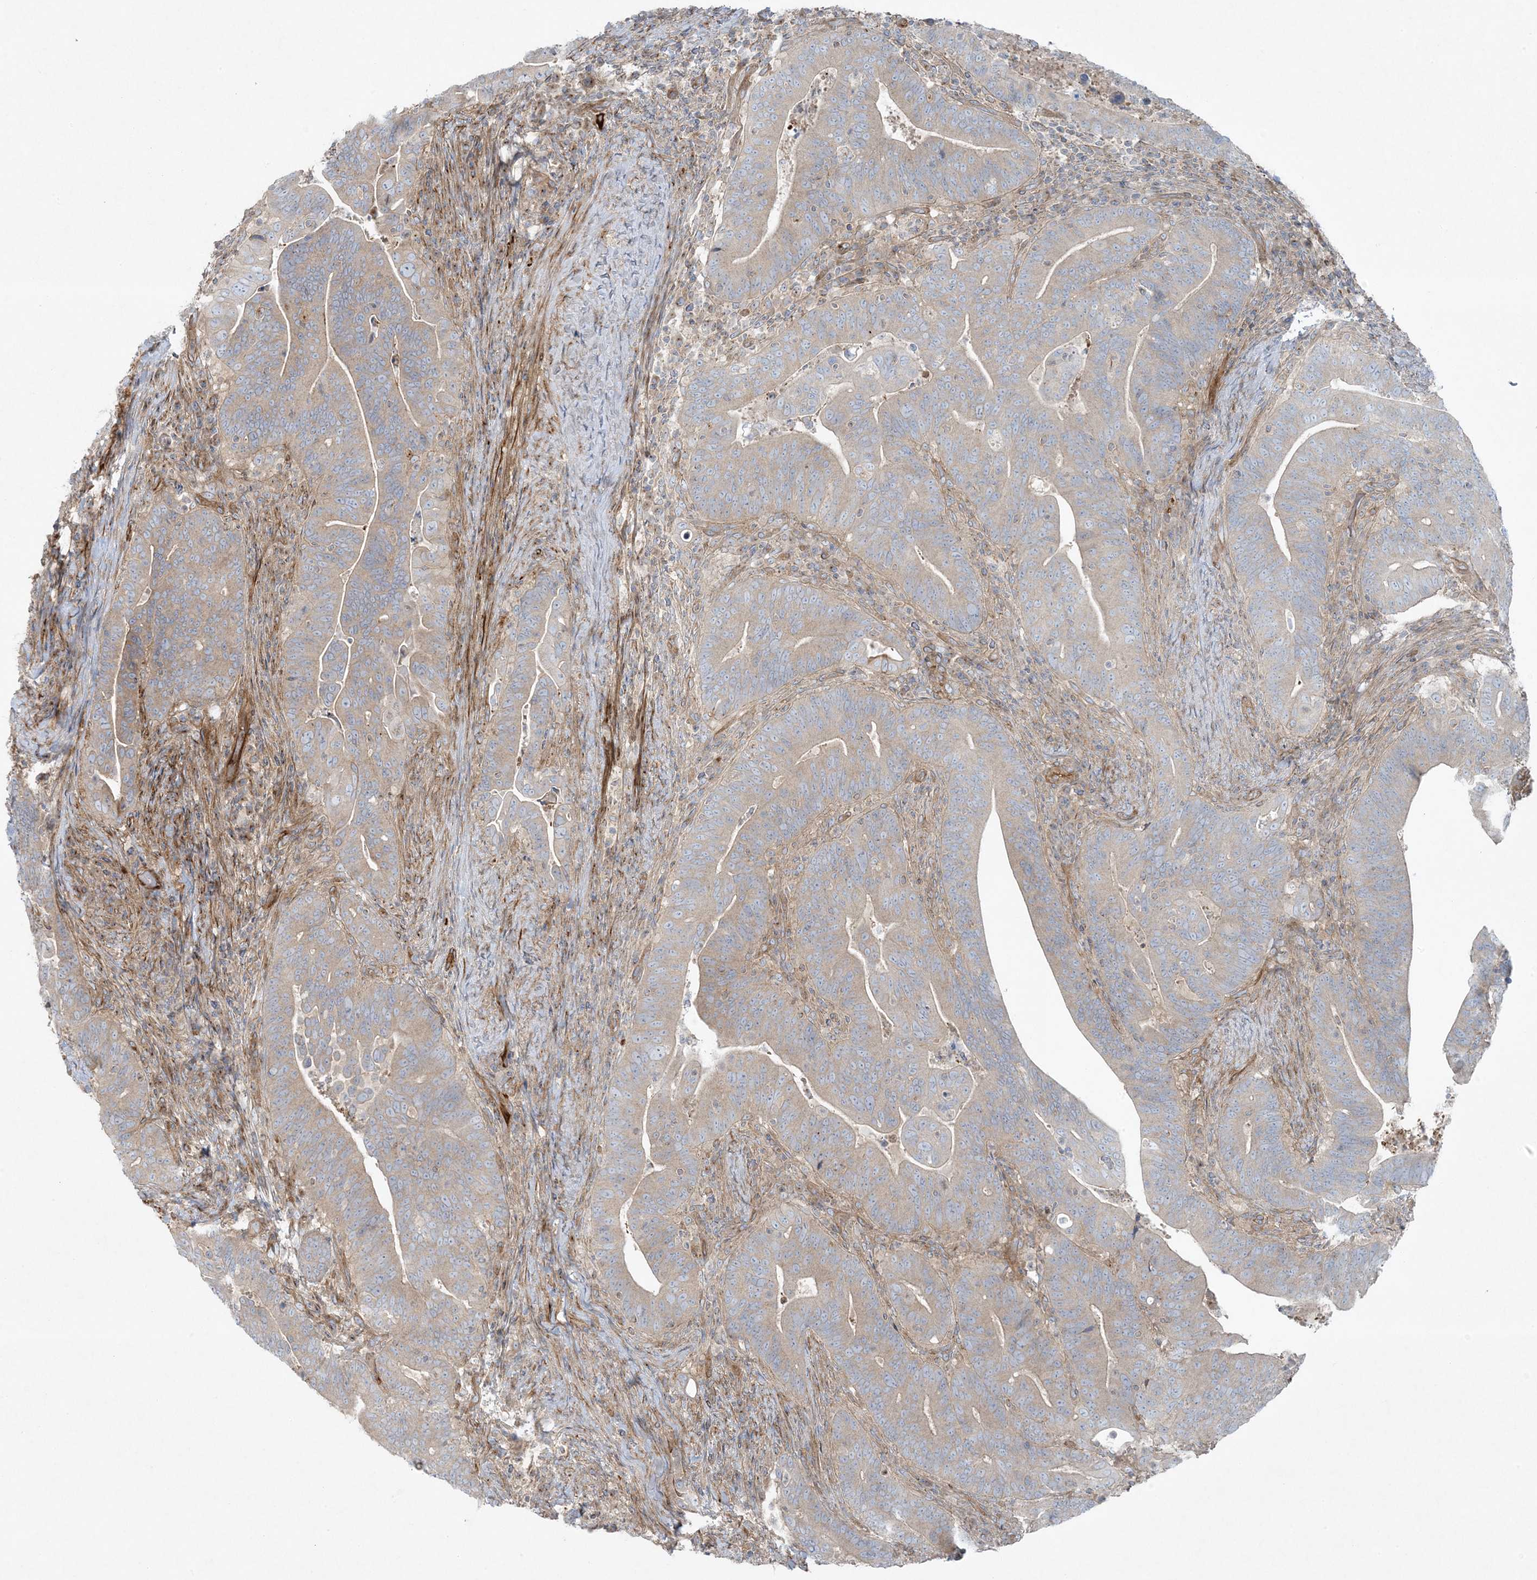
{"staining": {"intensity": "moderate", "quantity": "25%-75%", "location": "cytoplasmic/membranous"}, "tissue": "colorectal cancer", "cell_type": "Tumor cells", "image_type": "cancer", "snomed": [{"axis": "morphology", "description": "Adenocarcinoma, NOS"}, {"axis": "topography", "description": "Colon"}], "caption": "Protein analysis of colorectal cancer tissue reveals moderate cytoplasmic/membranous staining in approximately 25%-75% of tumor cells.", "gene": "PIK3R4", "patient": {"sex": "female", "age": 66}}